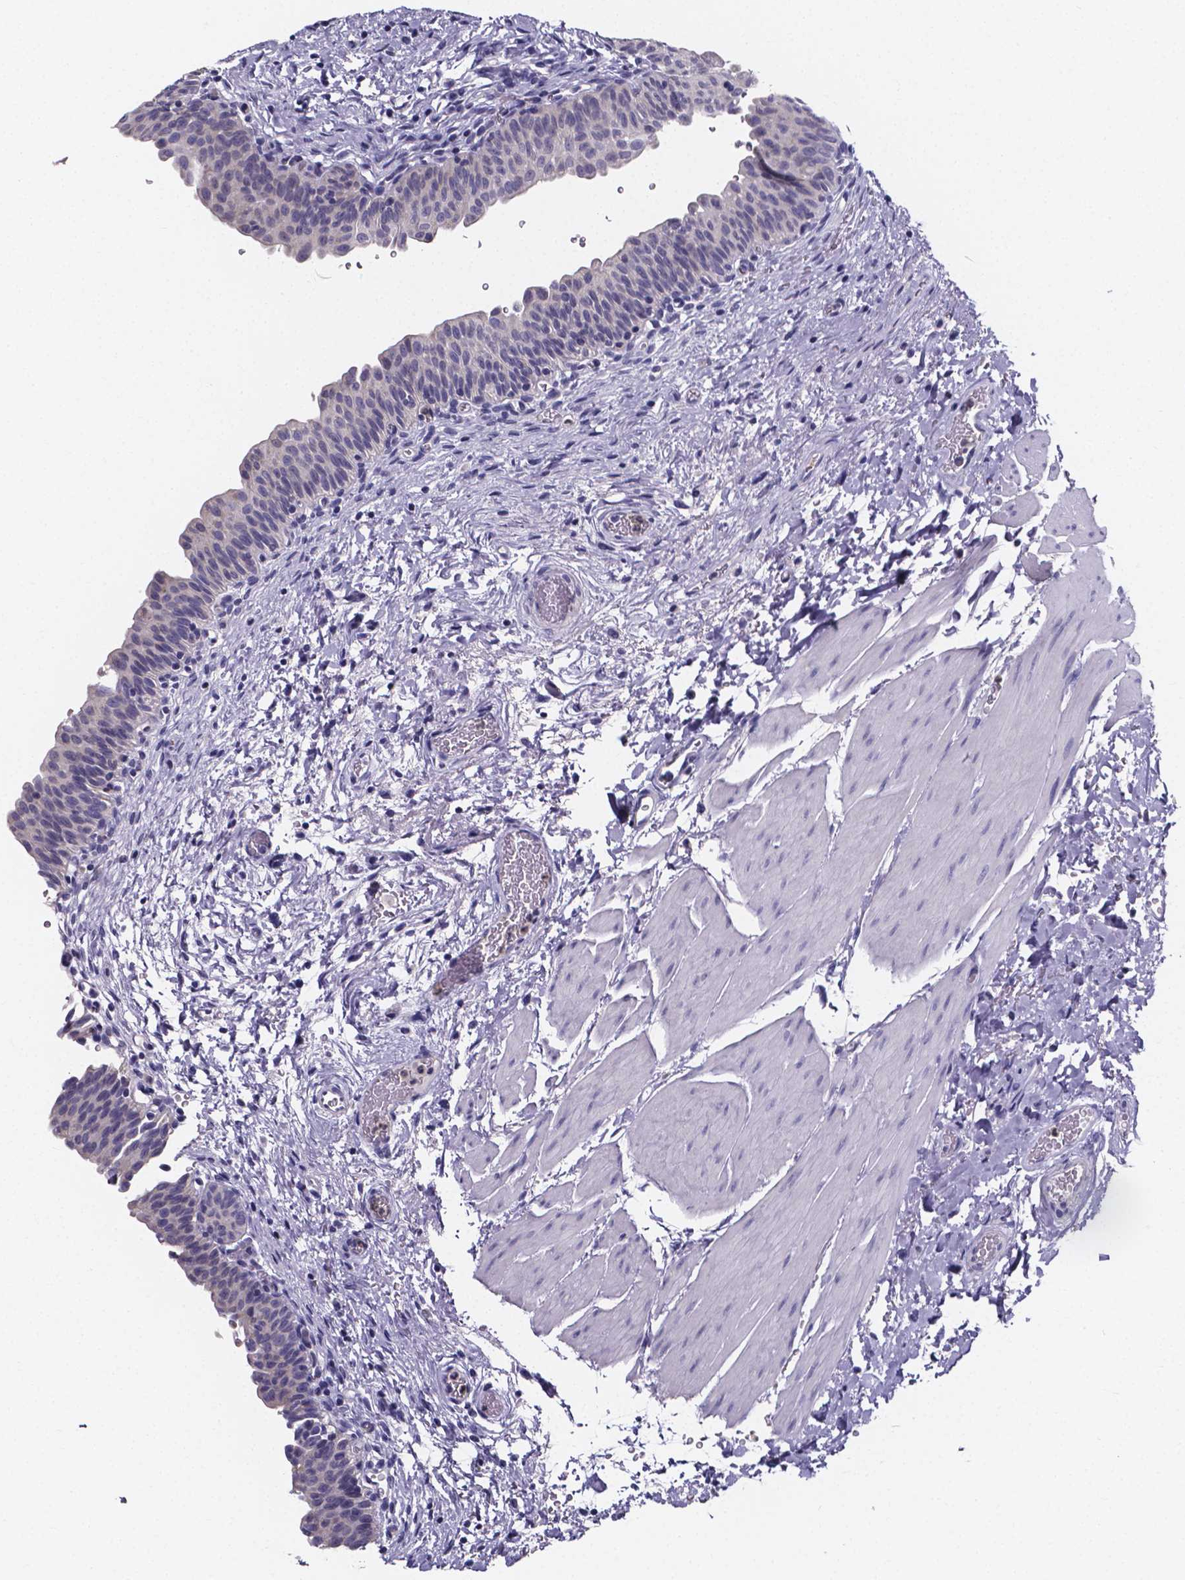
{"staining": {"intensity": "negative", "quantity": "none", "location": "none"}, "tissue": "urinary bladder", "cell_type": "Urothelial cells", "image_type": "normal", "snomed": [{"axis": "morphology", "description": "Normal tissue, NOS"}, {"axis": "topography", "description": "Urinary bladder"}], "caption": "Immunohistochemistry (IHC) image of benign urinary bladder stained for a protein (brown), which exhibits no expression in urothelial cells. (DAB (3,3'-diaminobenzidine) immunohistochemistry (IHC) with hematoxylin counter stain).", "gene": "IZUMO1", "patient": {"sex": "male", "age": 56}}